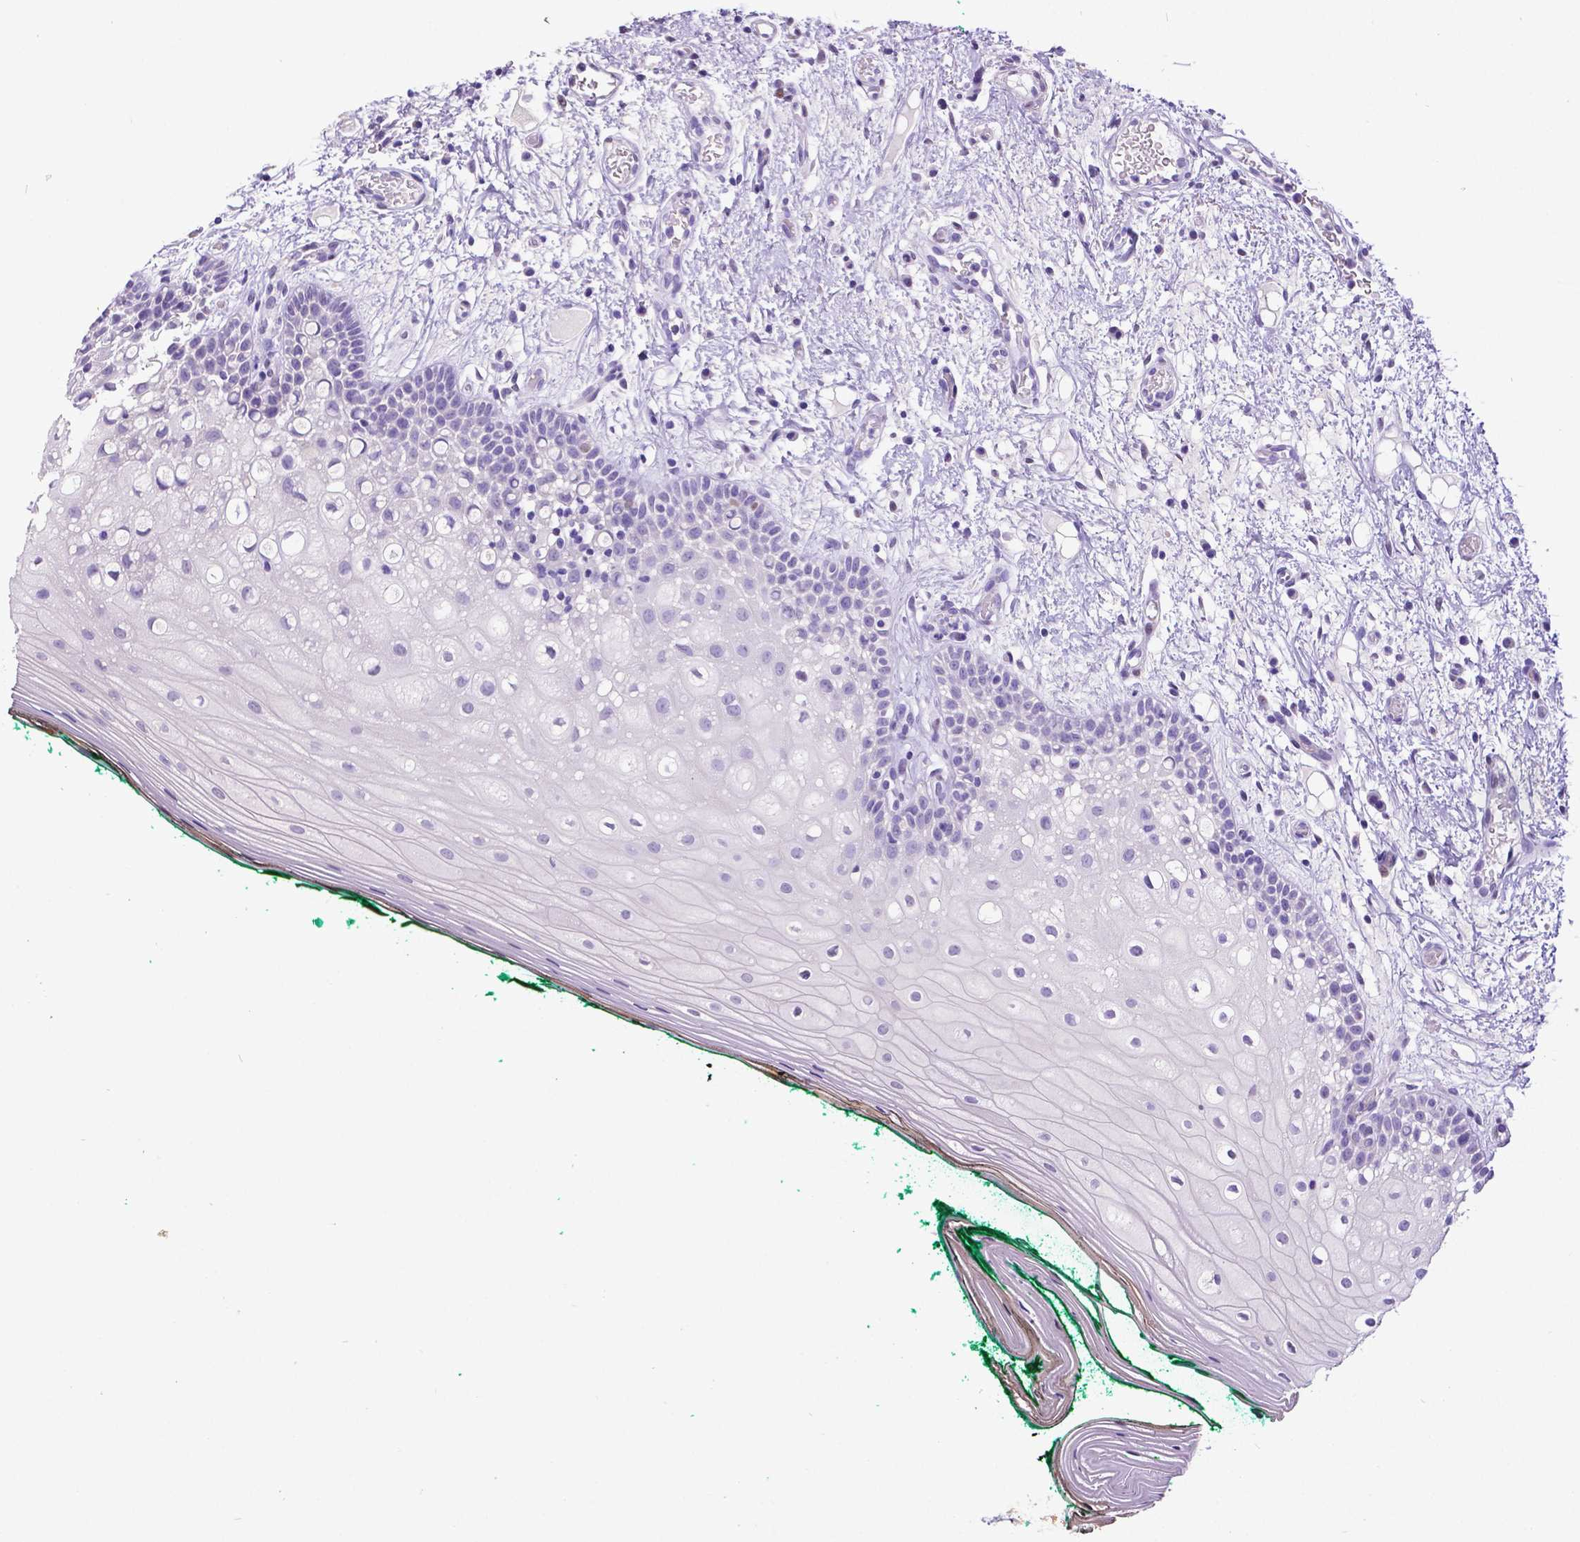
{"staining": {"intensity": "negative", "quantity": "none", "location": "none"}, "tissue": "oral mucosa", "cell_type": "Squamous epithelial cells", "image_type": "normal", "snomed": [{"axis": "morphology", "description": "Normal tissue, NOS"}, {"axis": "topography", "description": "Oral tissue"}], "caption": "IHC of unremarkable human oral mucosa exhibits no positivity in squamous epithelial cells.", "gene": "SATB2", "patient": {"sex": "female", "age": 83}}